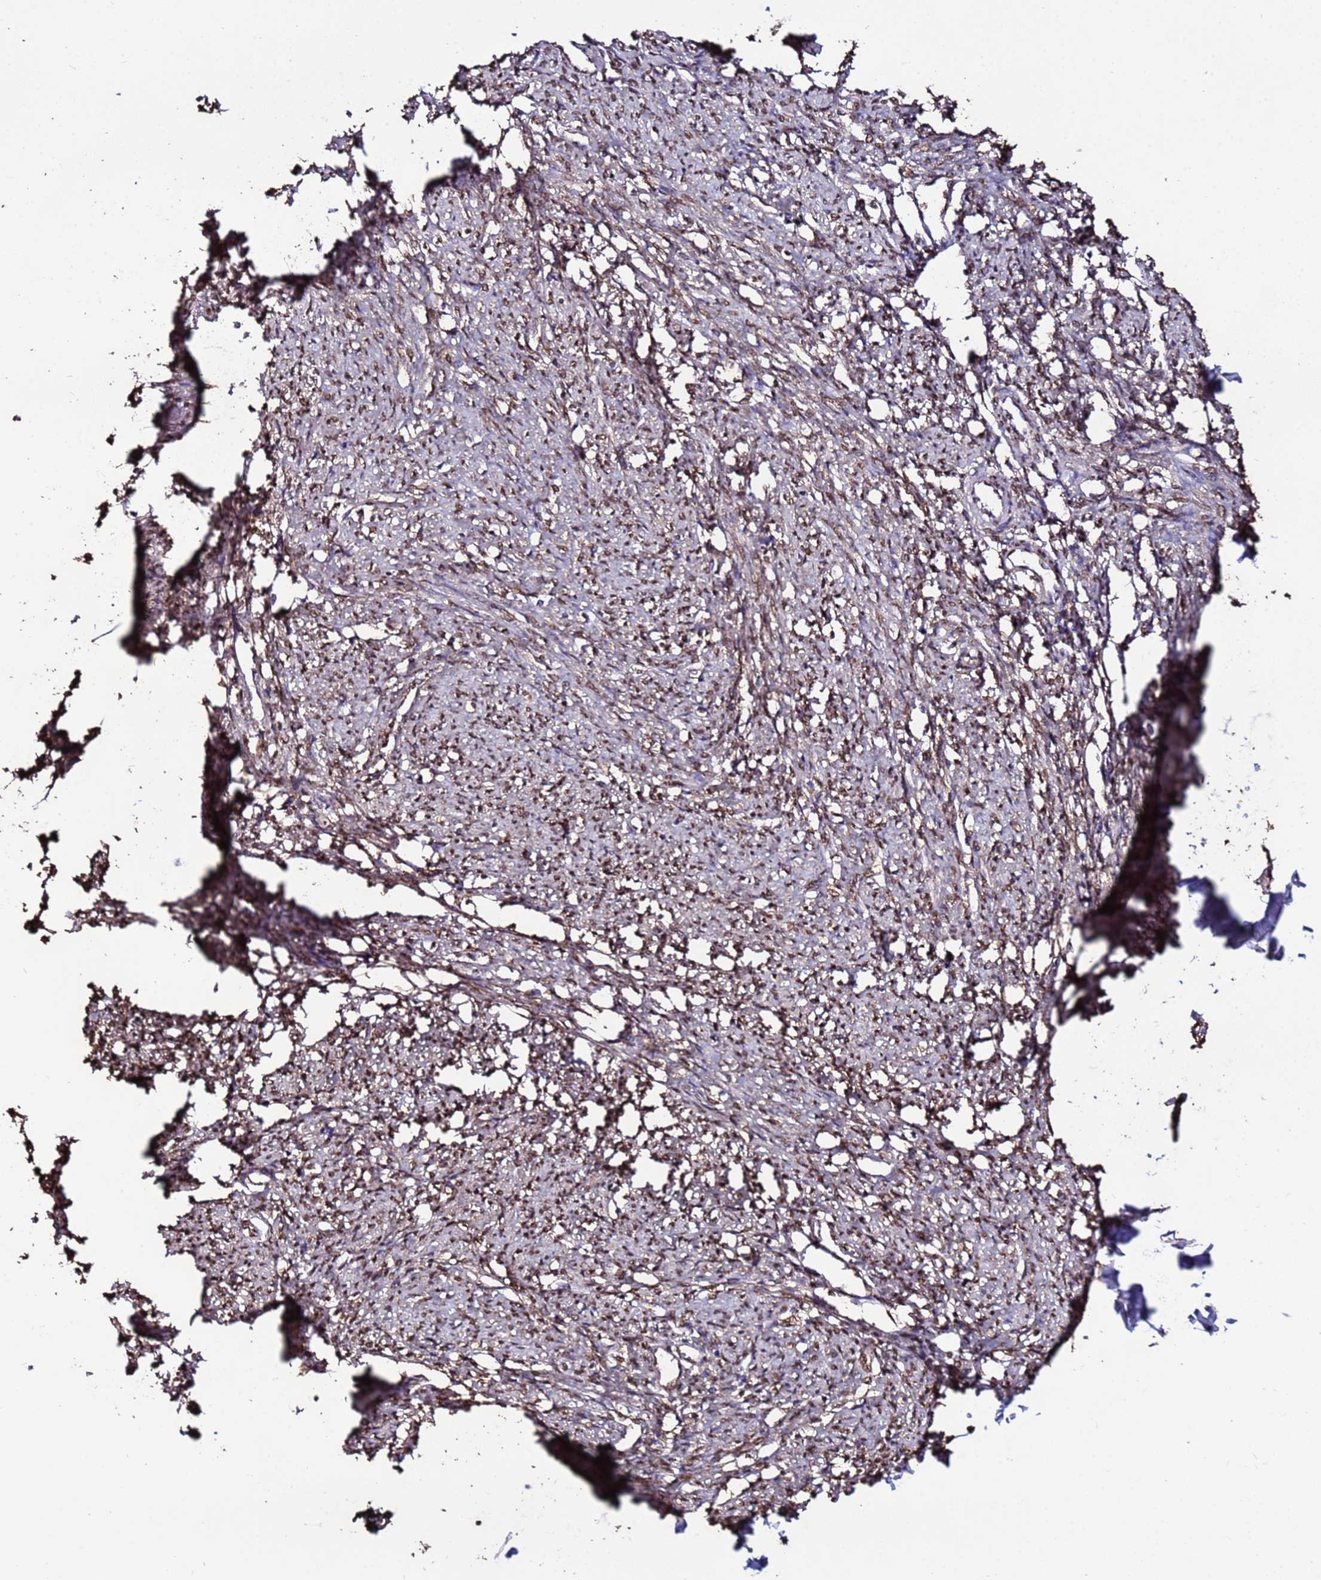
{"staining": {"intensity": "moderate", "quantity": ">75%", "location": "nuclear"}, "tissue": "smooth muscle", "cell_type": "Smooth muscle cells", "image_type": "normal", "snomed": [{"axis": "morphology", "description": "Normal tissue, NOS"}, {"axis": "topography", "description": "Smooth muscle"}, {"axis": "topography", "description": "Uterus"}], "caption": "Smooth muscle stained with immunohistochemistry (IHC) exhibits moderate nuclear expression in approximately >75% of smooth muscle cells.", "gene": "TRIP6", "patient": {"sex": "female", "age": 59}}